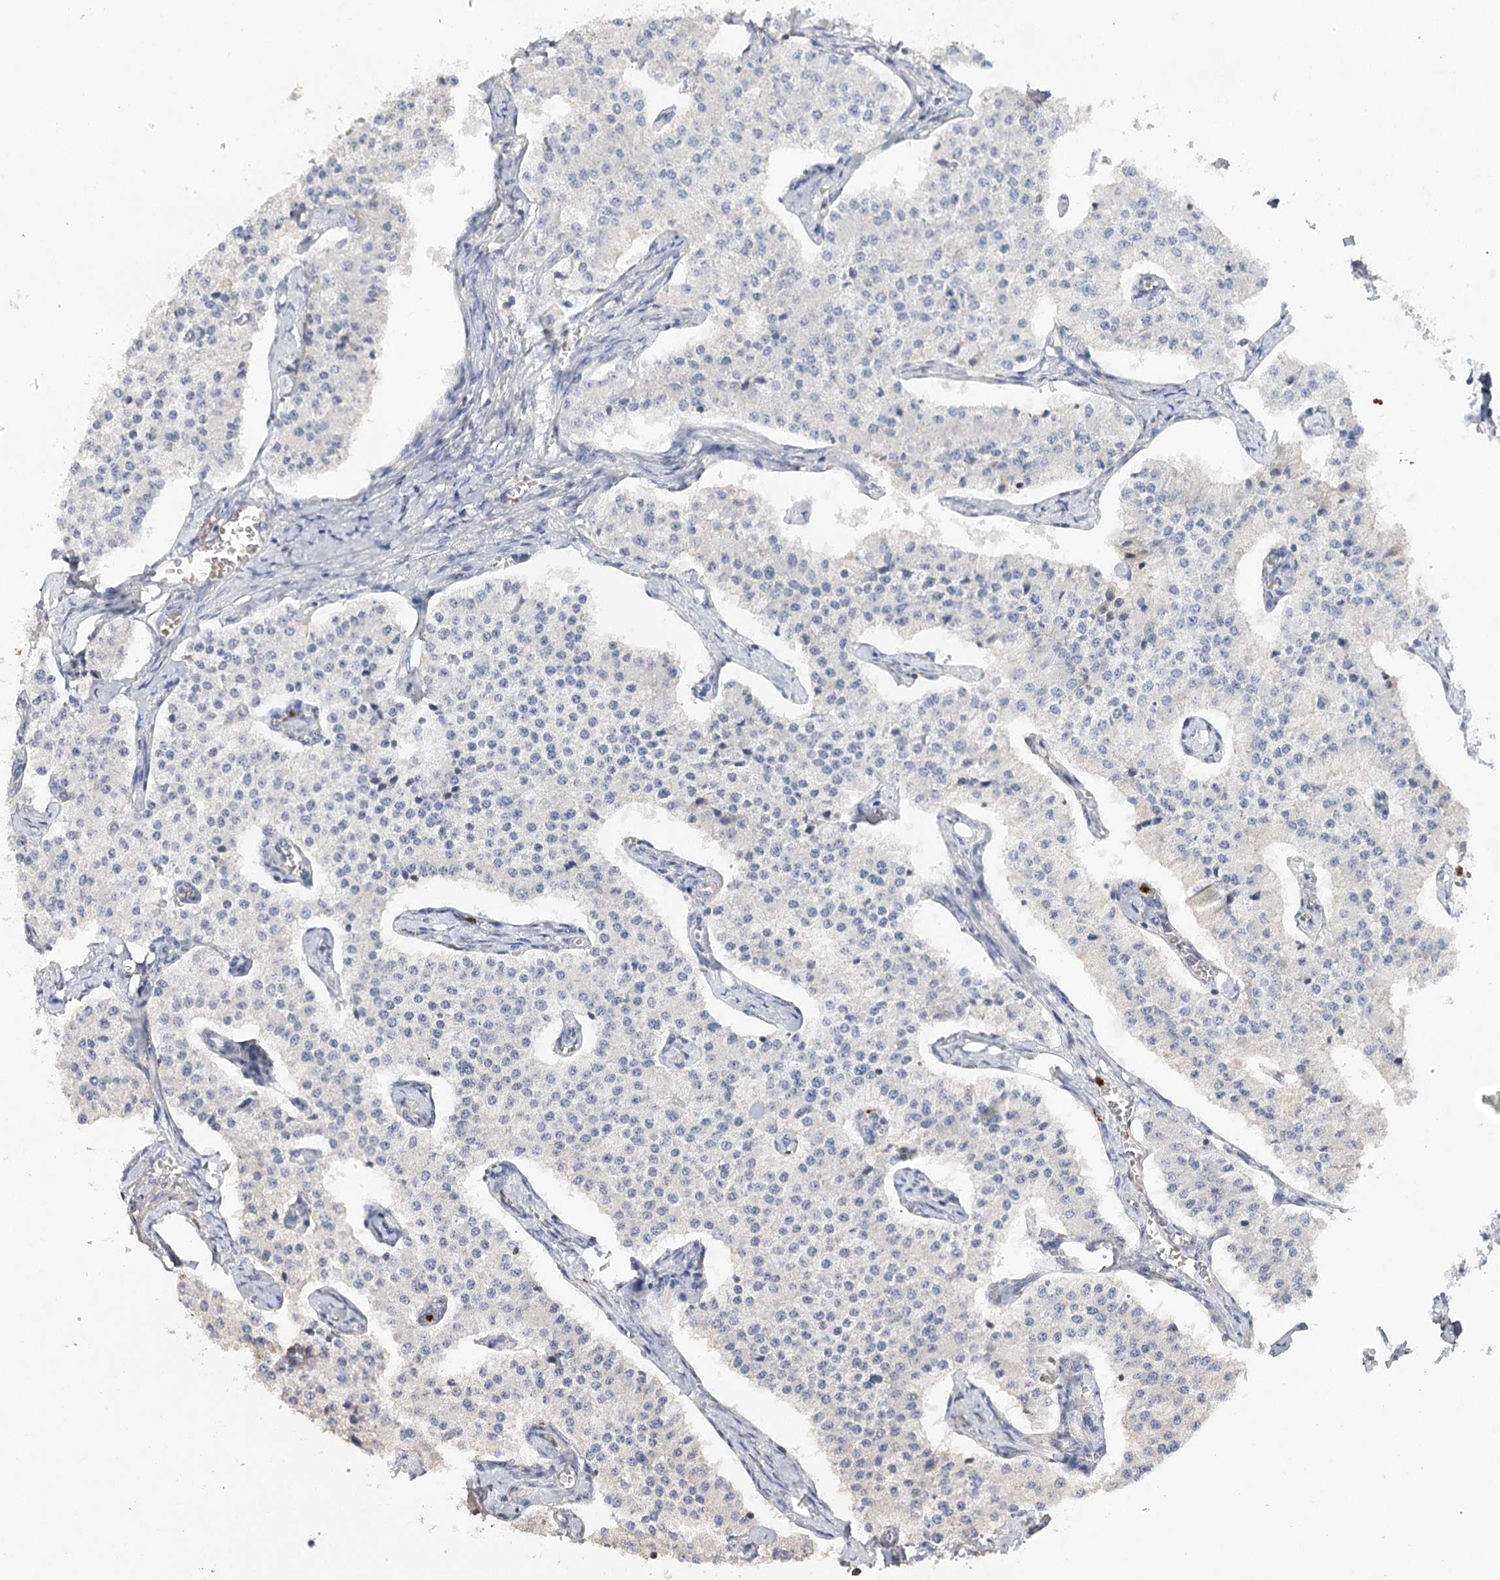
{"staining": {"intensity": "negative", "quantity": "none", "location": "none"}, "tissue": "carcinoid", "cell_type": "Tumor cells", "image_type": "cancer", "snomed": [{"axis": "morphology", "description": "Carcinoid, malignant, NOS"}, {"axis": "topography", "description": "Colon"}], "caption": "Tumor cells show no significant expression in carcinoid (malignant). Brightfield microscopy of immunohistochemistry stained with DAB (brown) and hematoxylin (blue), captured at high magnification.", "gene": "EPB41L5", "patient": {"sex": "female", "age": 52}}